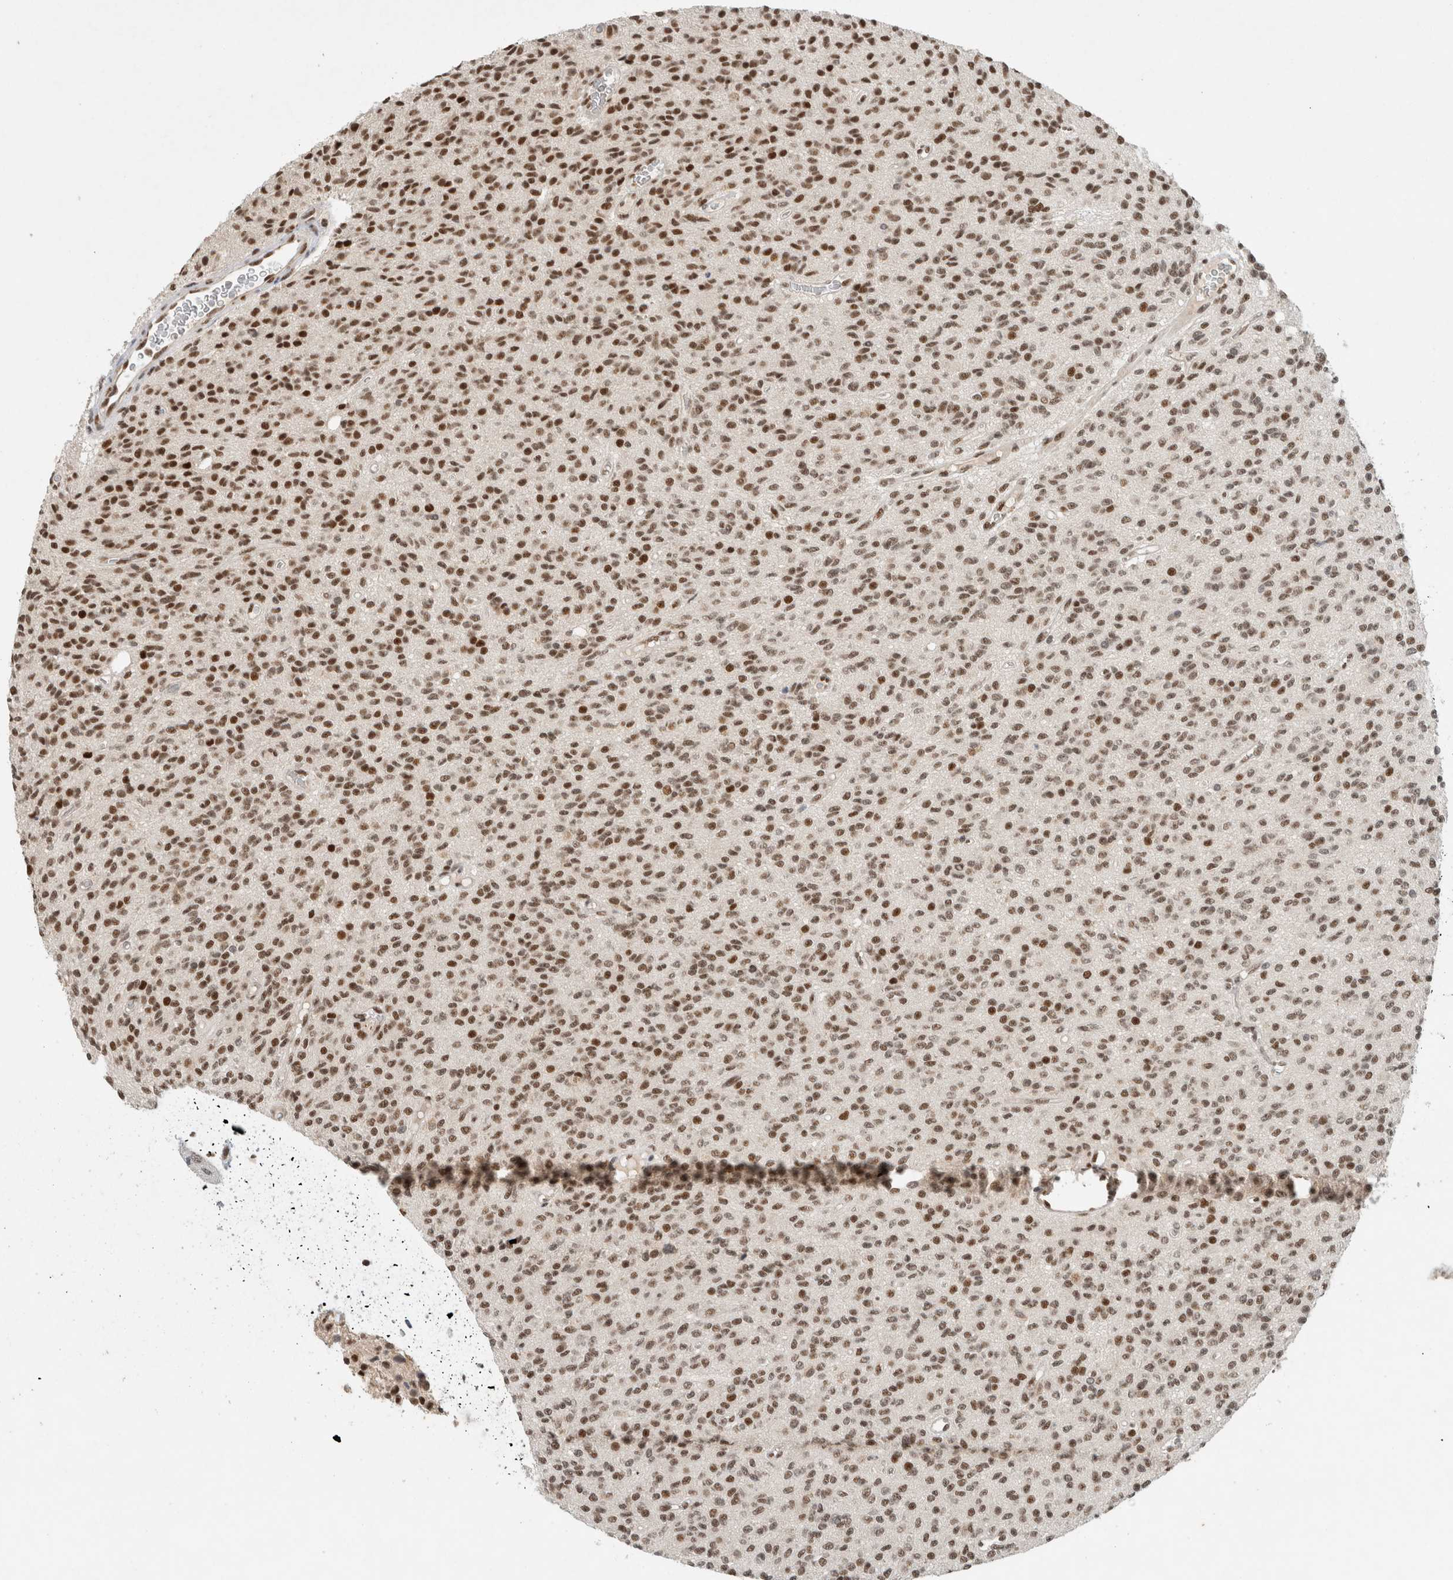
{"staining": {"intensity": "moderate", "quantity": ">75%", "location": "nuclear"}, "tissue": "glioma", "cell_type": "Tumor cells", "image_type": "cancer", "snomed": [{"axis": "morphology", "description": "Glioma, malignant, High grade"}, {"axis": "topography", "description": "Brain"}], "caption": "Immunohistochemistry (DAB (3,3'-diaminobenzidine)) staining of human glioma demonstrates moderate nuclear protein expression in about >75% of tumor cells. (Brightfield microscopy of DAB IHC at high magnification).", "gene": "DDX42", "patient": {"sex": "male", "age": 34}}